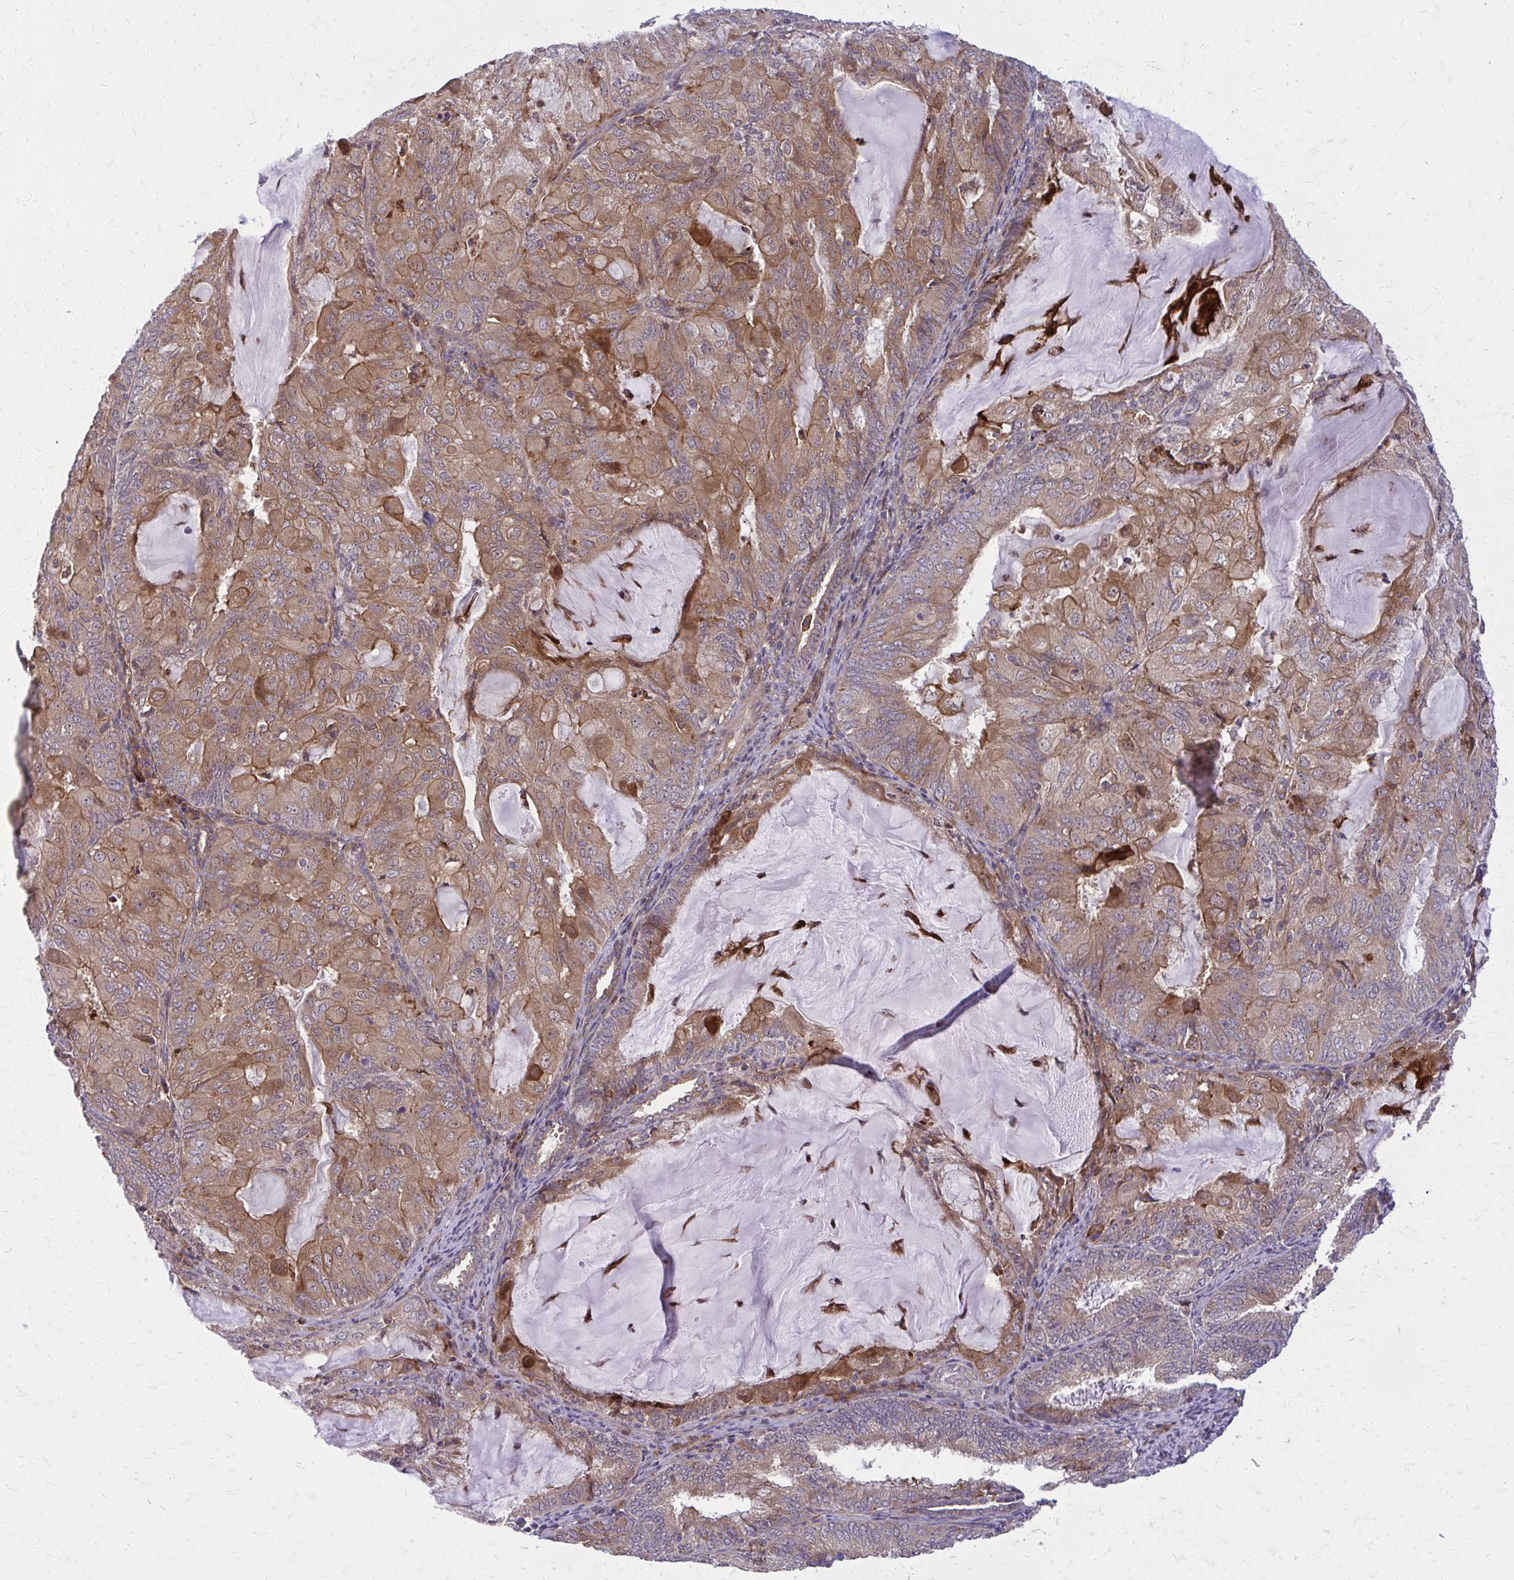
{"staining": {"intensity": "moderate", "quantity": ">75%", "location": "cytoplasmic/membranous"}, "tissue": "endometrial cancer", "cell_type": "Tumor cells", "image_type": "cancer", "snomed": [{"axis": "morphology", "description": "Adenocarcinoma, NOS"}, {"axis": "topography", "description": "Endometrium"}], "caption": "Immunohistochemistry (IHC) histopathology image of neoplastic tissue: human endometrial cancer stained using immunohistochemistry demonstrates medium levels of moderate protein expression localized specifically in the cytoplasmic/membranous of tumor cells, appearing as a cytoplasmic/membranous brown color.", "gene": "OXNAD1", "patient": {"sex": "female", "age": 81}}